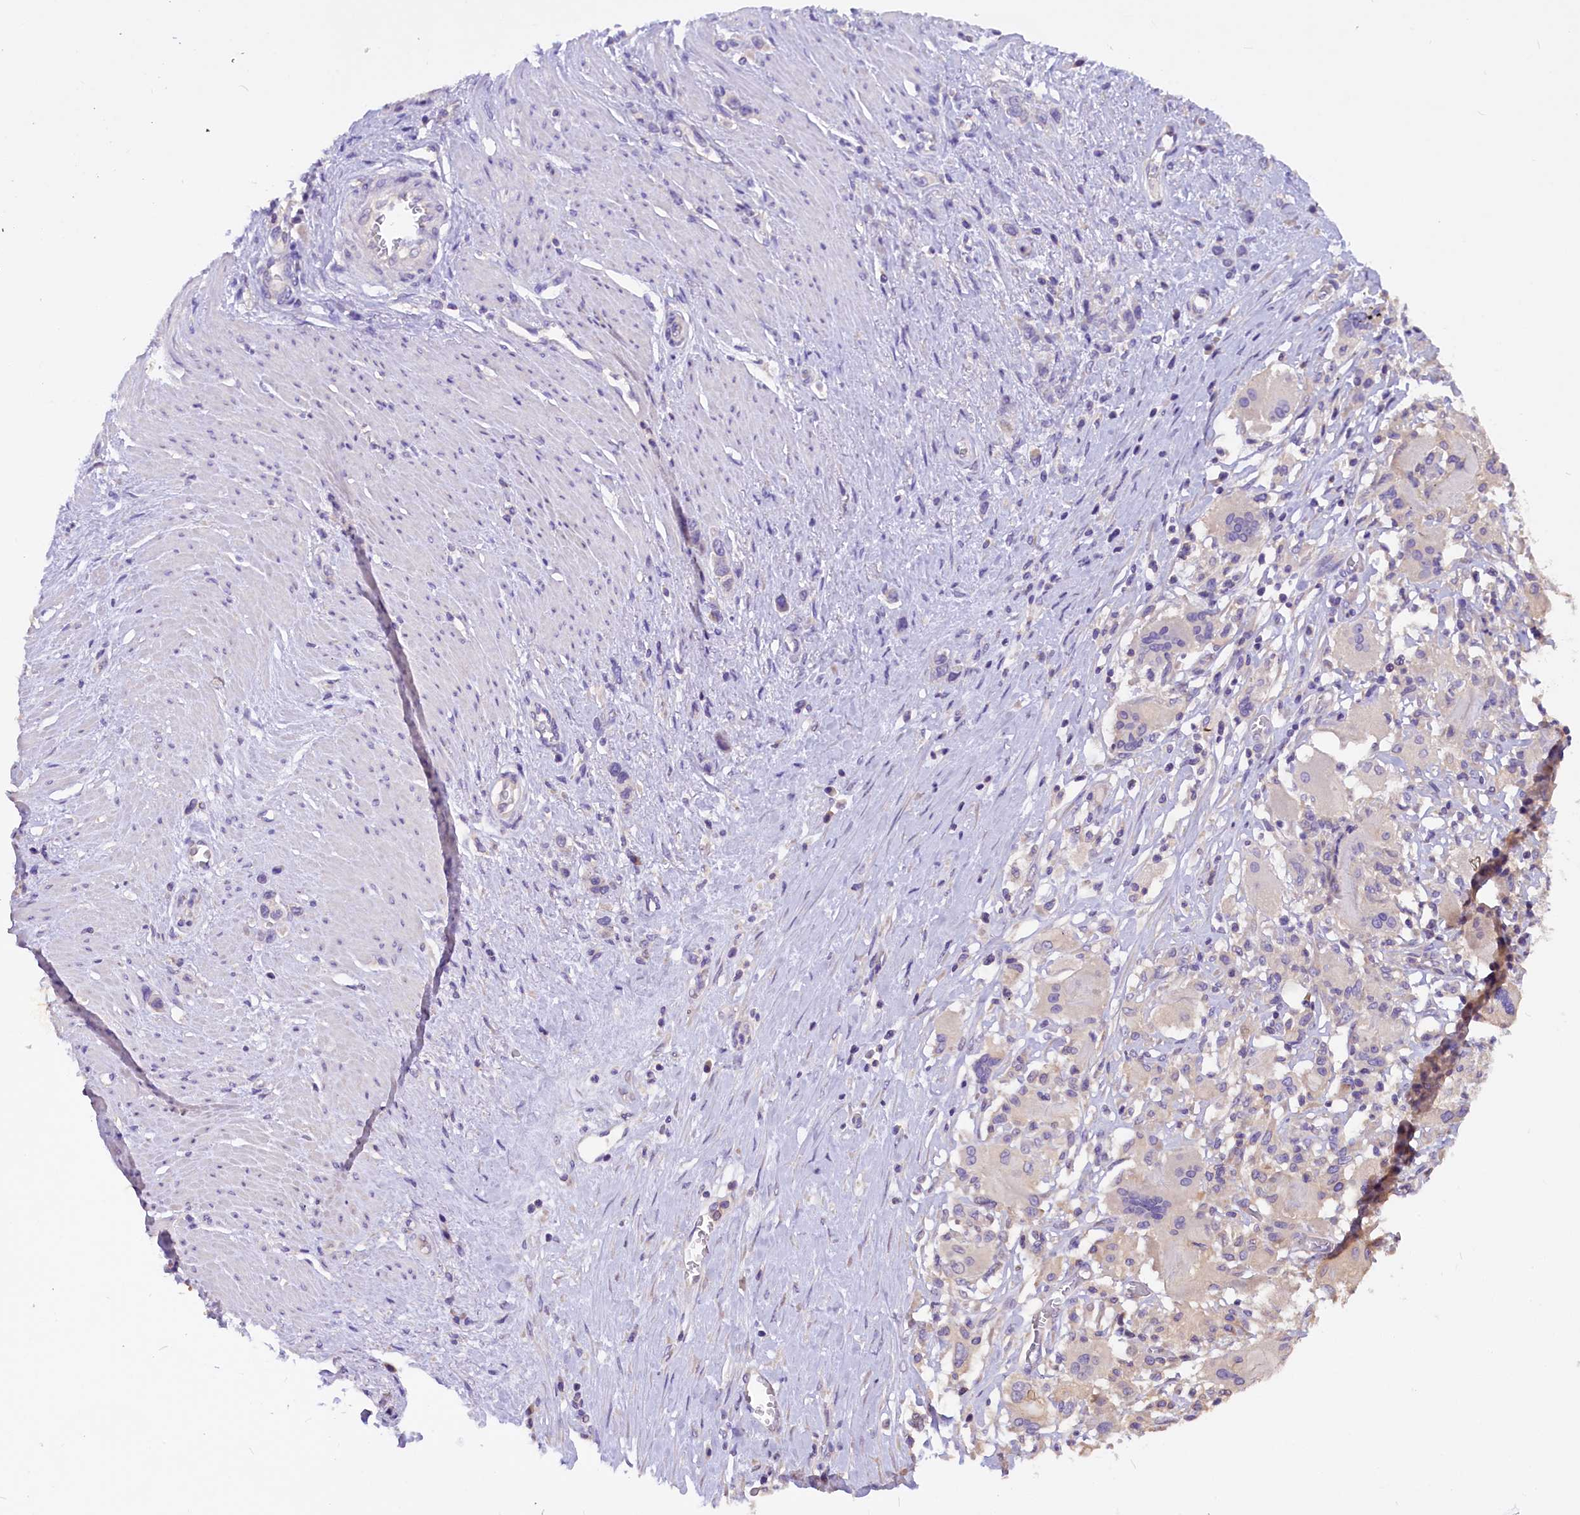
{"staining": {"intensity": "negative", "quantity": "none", "location": "none"}, "tissue": "stomach cancer", "cell_type": "Tumor cells", "image_type": "cancer", "snomed": [{"axis": "morphology", "description": "Adenocarcinoma, NOS"}, {"axis": "morphology", "description": "Adenocarcinoma, High grade"}, {"axis": "topography", "description": "Stomach, upper"}, {"axis": "topography", "description": "Stomach, lower"}], "caption": "This is an immunohistochemistry (IHC) image of stomach high-grade adenocarcinoma. There is no expression in tumor cells.", "gene": "AP3B2", "patient": {"sex": "female", "age": 65}}